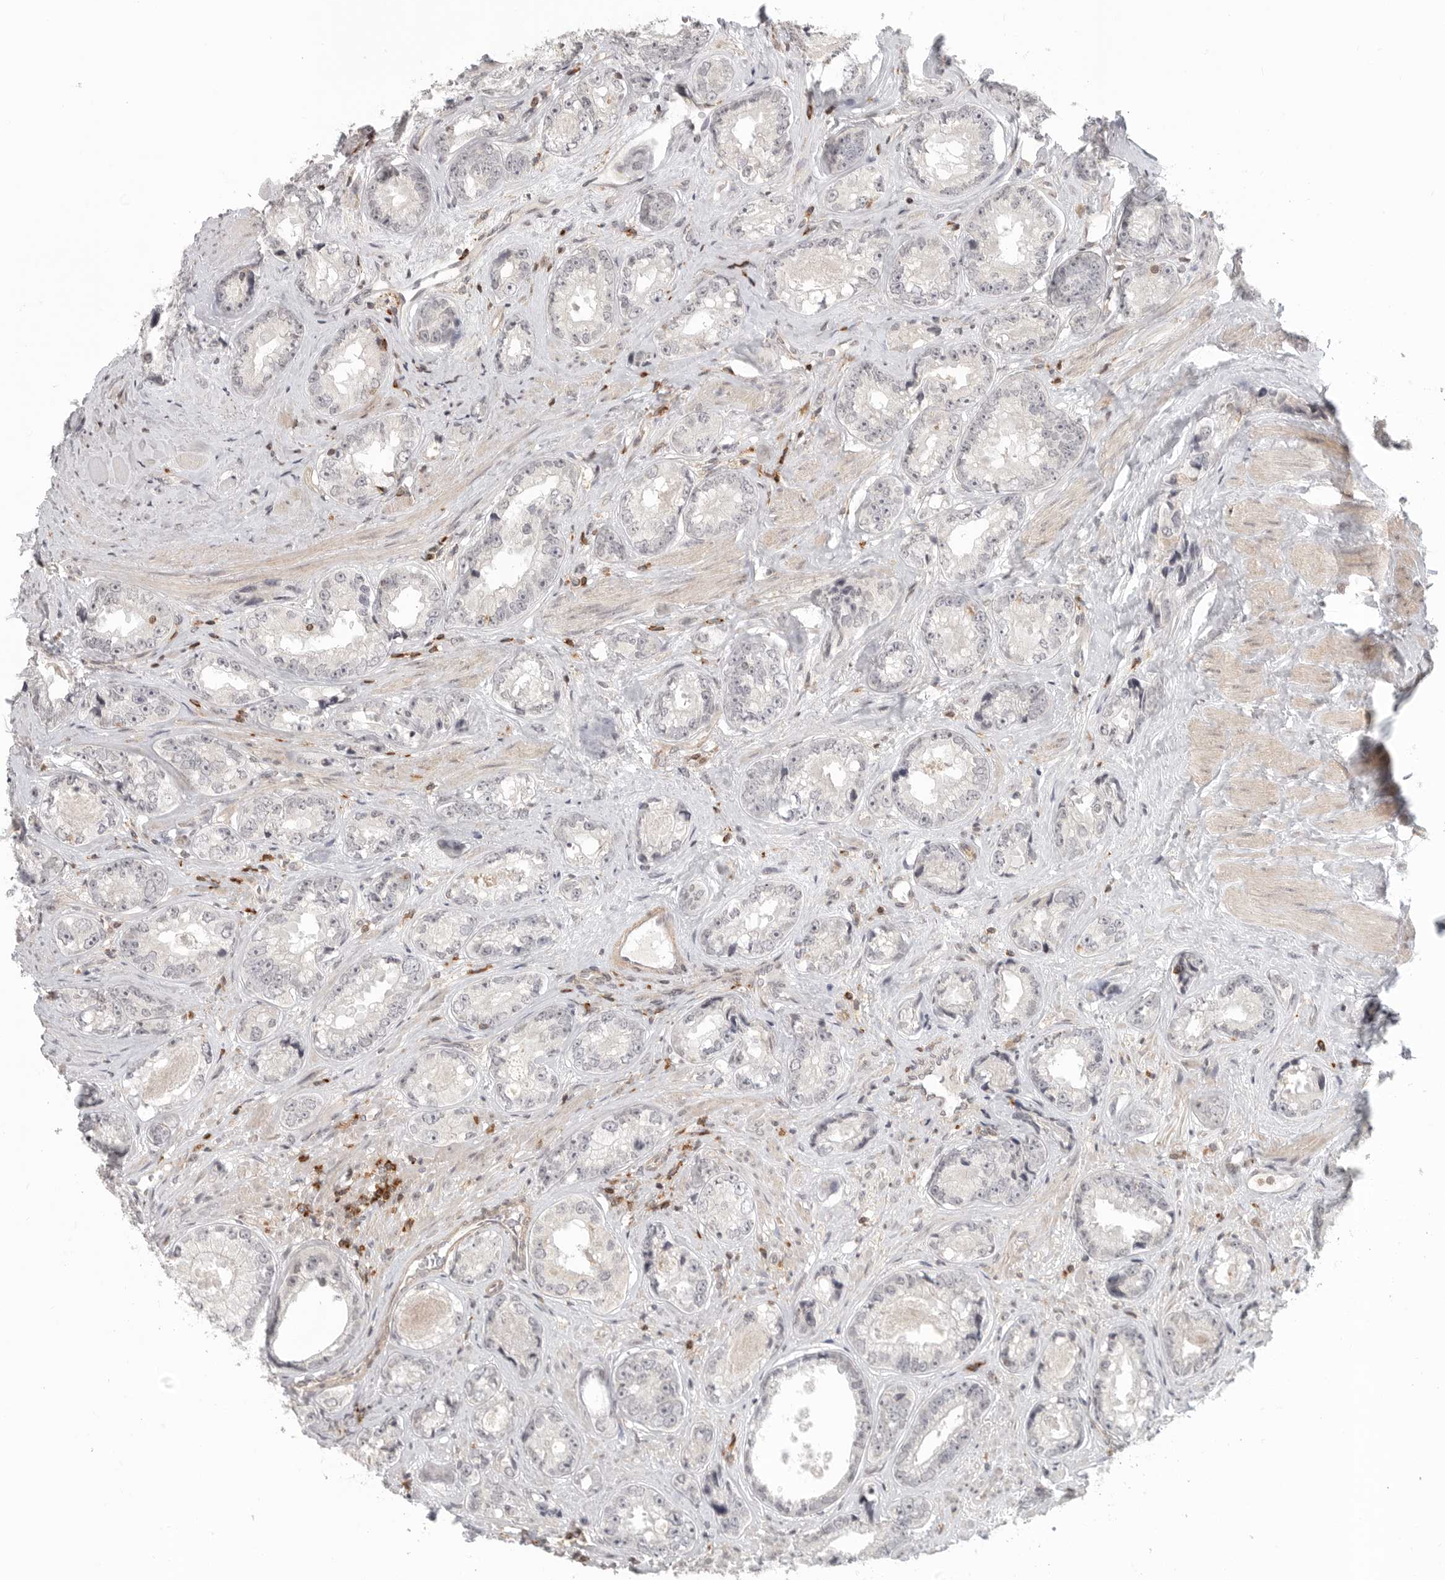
{"staining": {"intensity": "negative", "quantity": "none", "location": "none"}, "tissue": "prostate cancer", "cell_type": "Tumor cells", "image_type": "cancer", "snomed": [{"axis": "morphology", "description": "Adenocarcinoma, High grade"}, {"axis": "topography", "description": "Prostate"}], "caption": "High power microscopy photomicrograph of an immunohistochemistry (IHC) micrograph of prostate cancer, revealing no significant staining in tumor cells.", "gene": "SH3KBP1", "patient": {"sex": "male", "age": 61}}